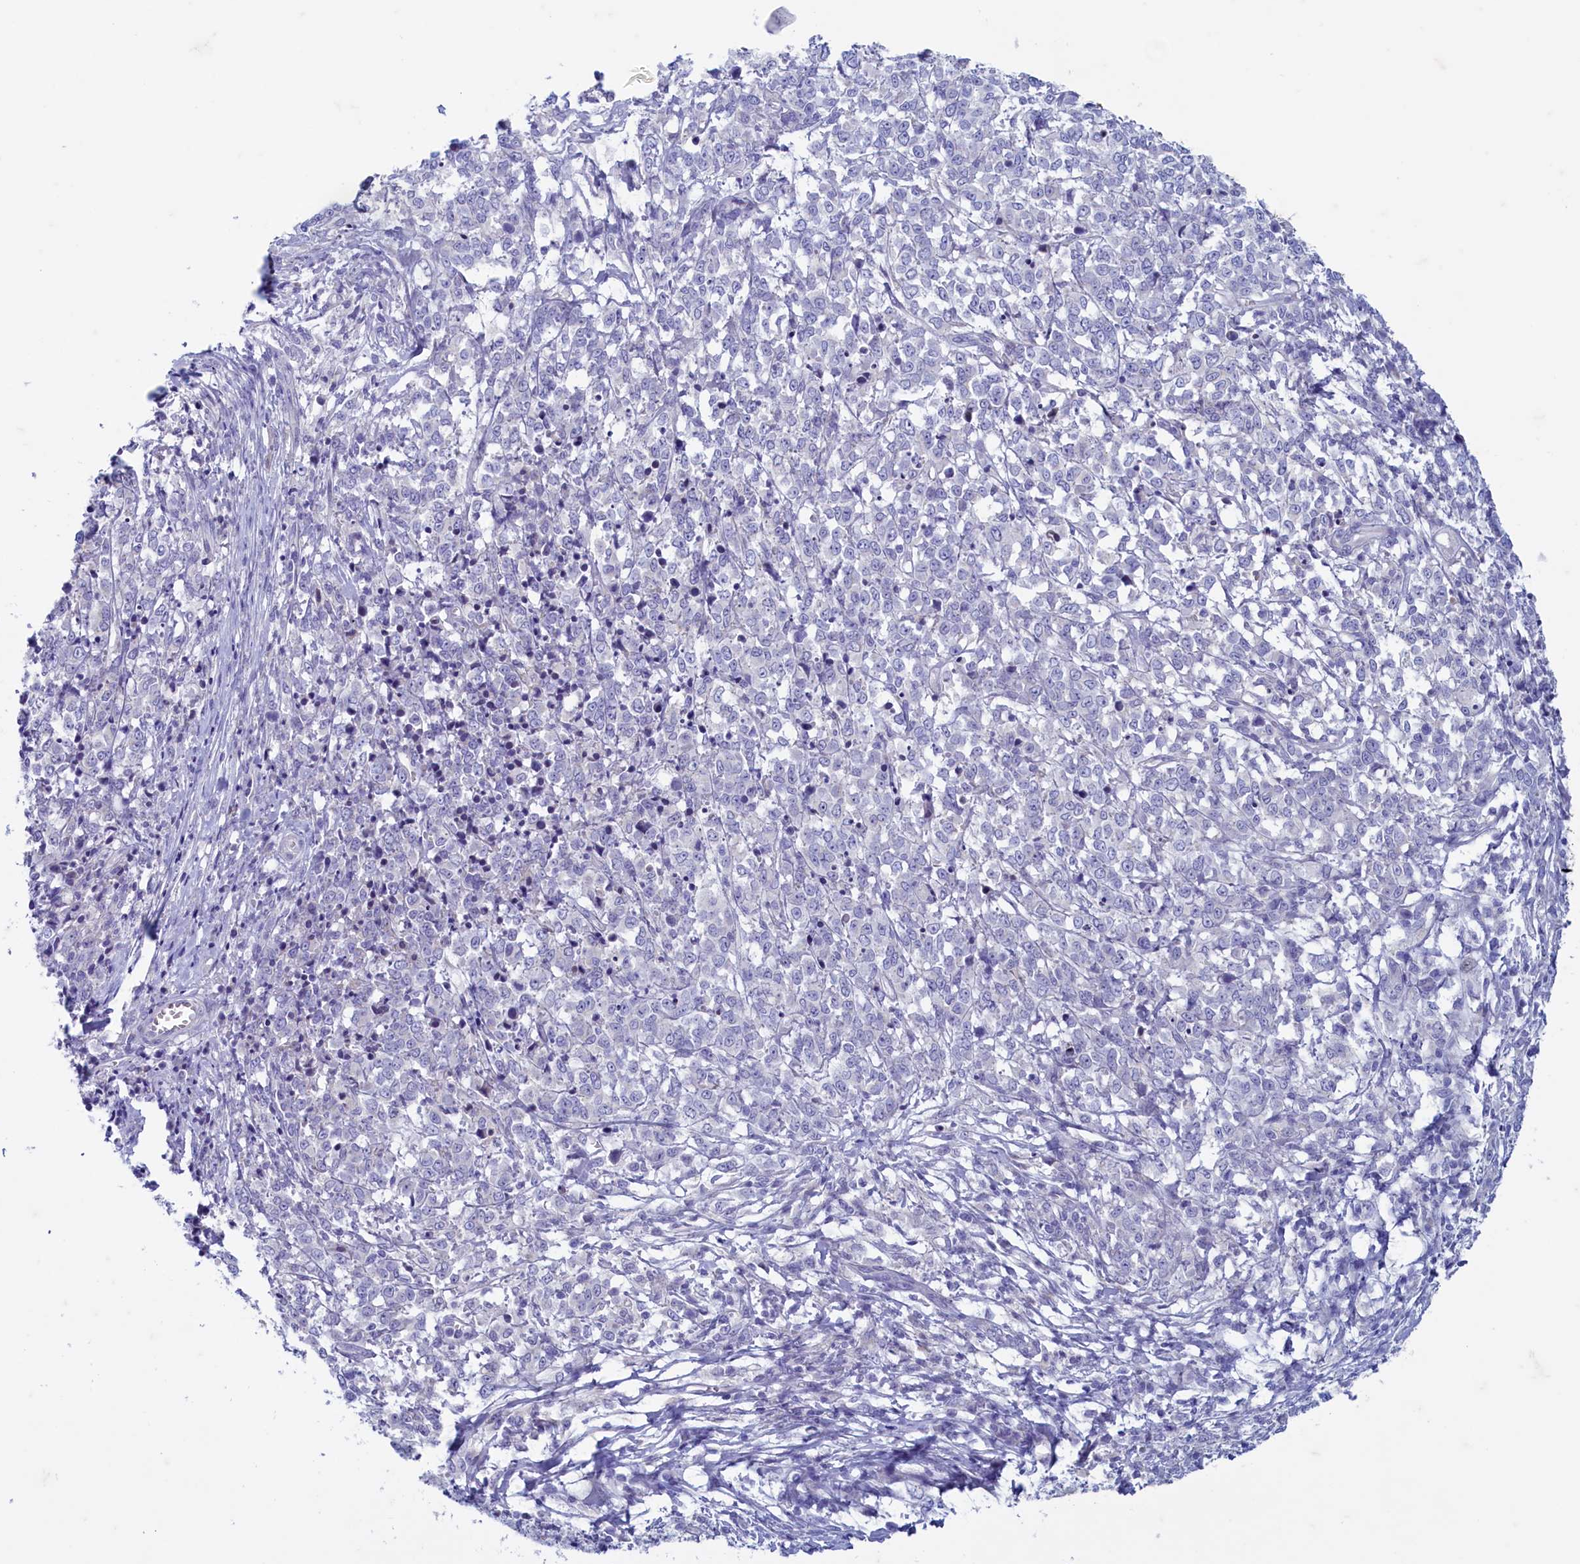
{"staining": {"intensity": "negative", "quantity": "none", "location": "none"}, "tissue": "melanoma", "cell_type": "Tumor cells", "image_type": "cancer", "snomed": [{"axis": "morphology", "description": "Malignant melanoma, NOS"}, {"axis": "topography", "description": "Skin"}], "caption": "The micrograph reveals no staining of tumor cells in melanoma.", "gene": "MAP1LC3A", "patient": {"sex": "female", "age": 72}}